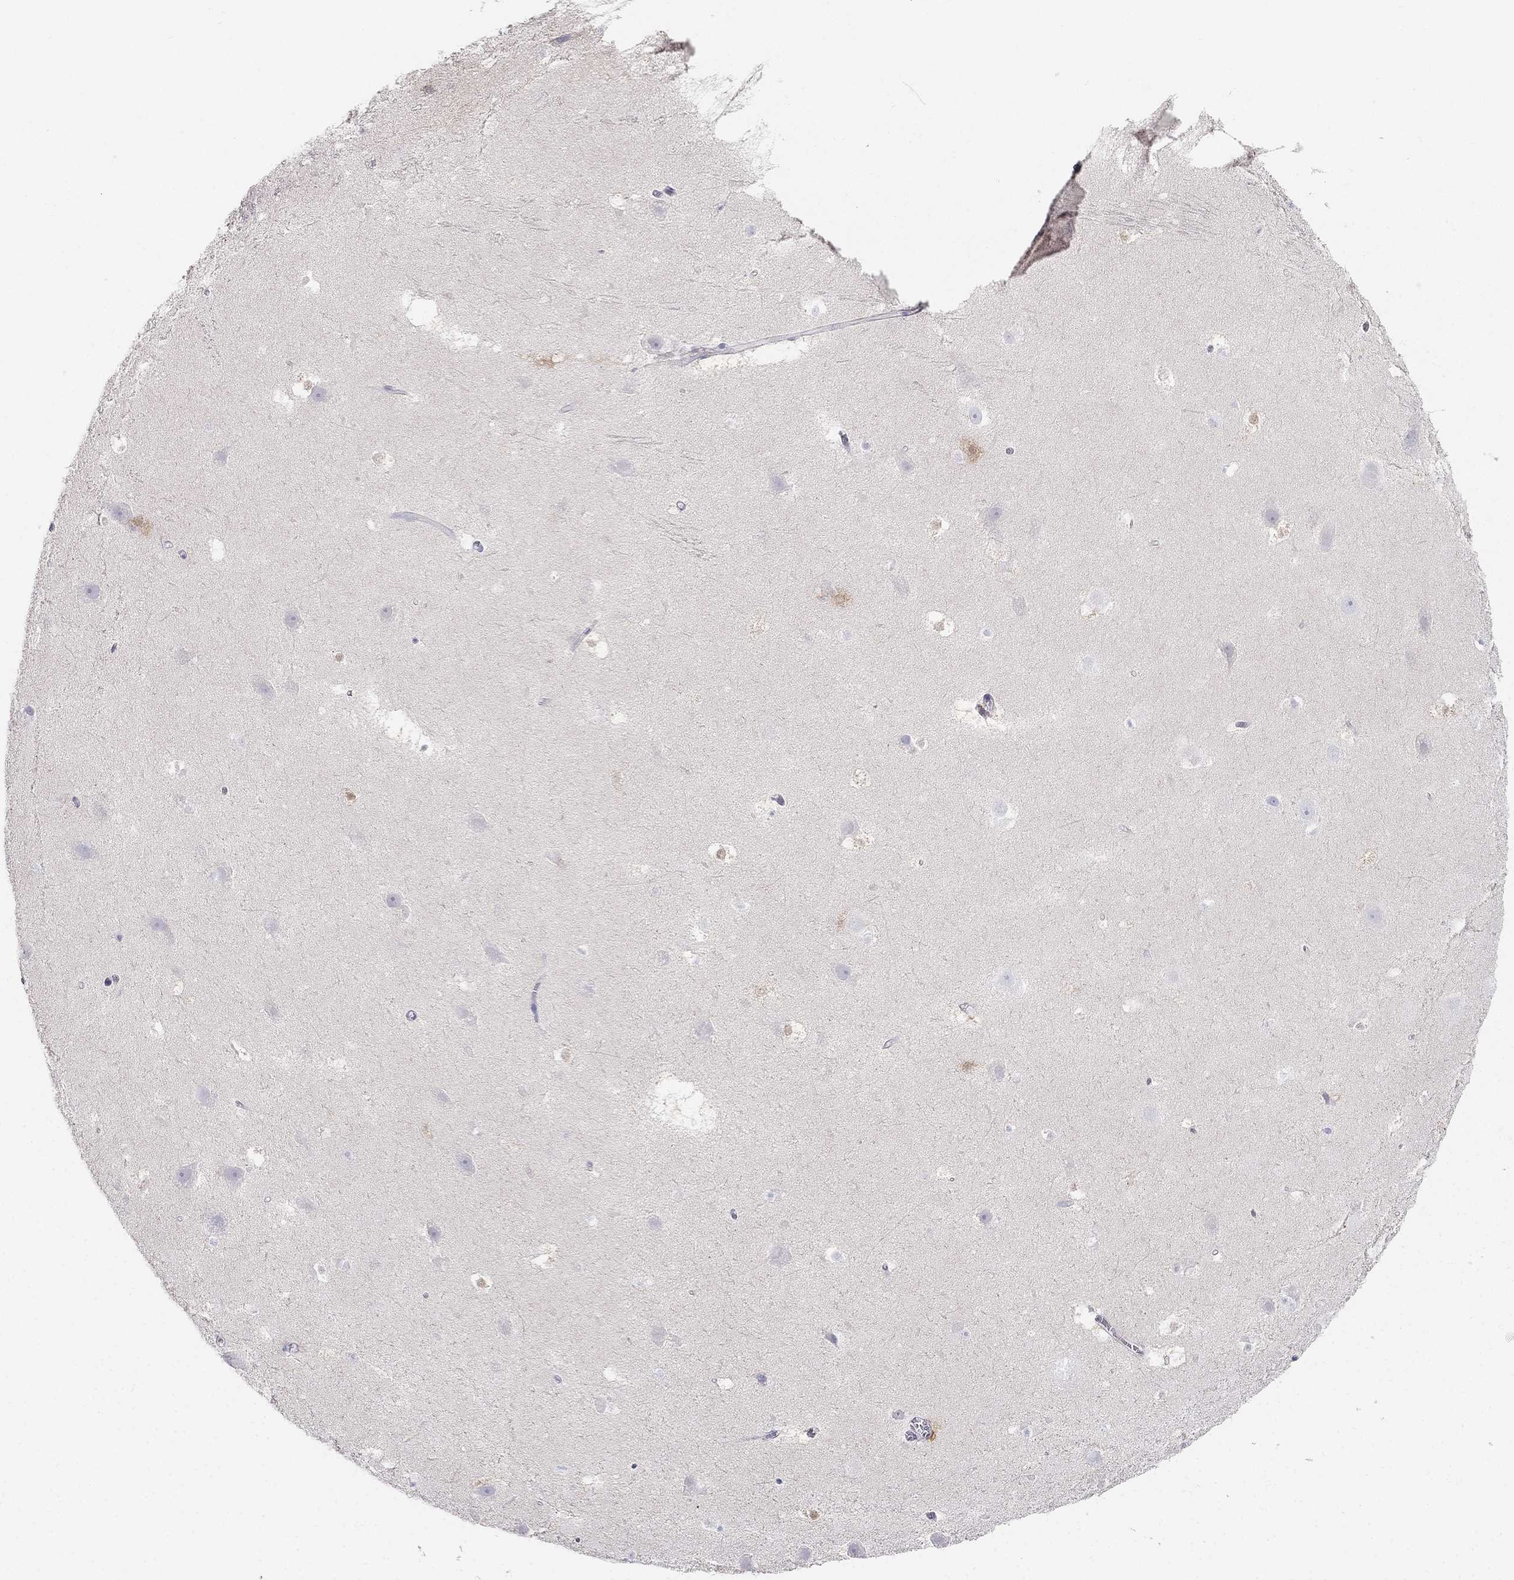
{"staining": {"intensity": "negative", "quantity": "none", "location": "none"}, "tissue": "hippocampus", "cell_type": "Glial cells", "image_type": "normal", "snomed": [{"axis": "morphology", "description": "Normal tissue, NOS"}, {"axis": "topography", "description": "Hippocampus"}], "caption": "DAB (3,3'-diaminobenzidine) immunohistochemical staining of unremarkable human hippocampus reveals no significant staining in glial cells.", "gene": "RFLNA", "patient": {"sex": "male", "age": 26}}